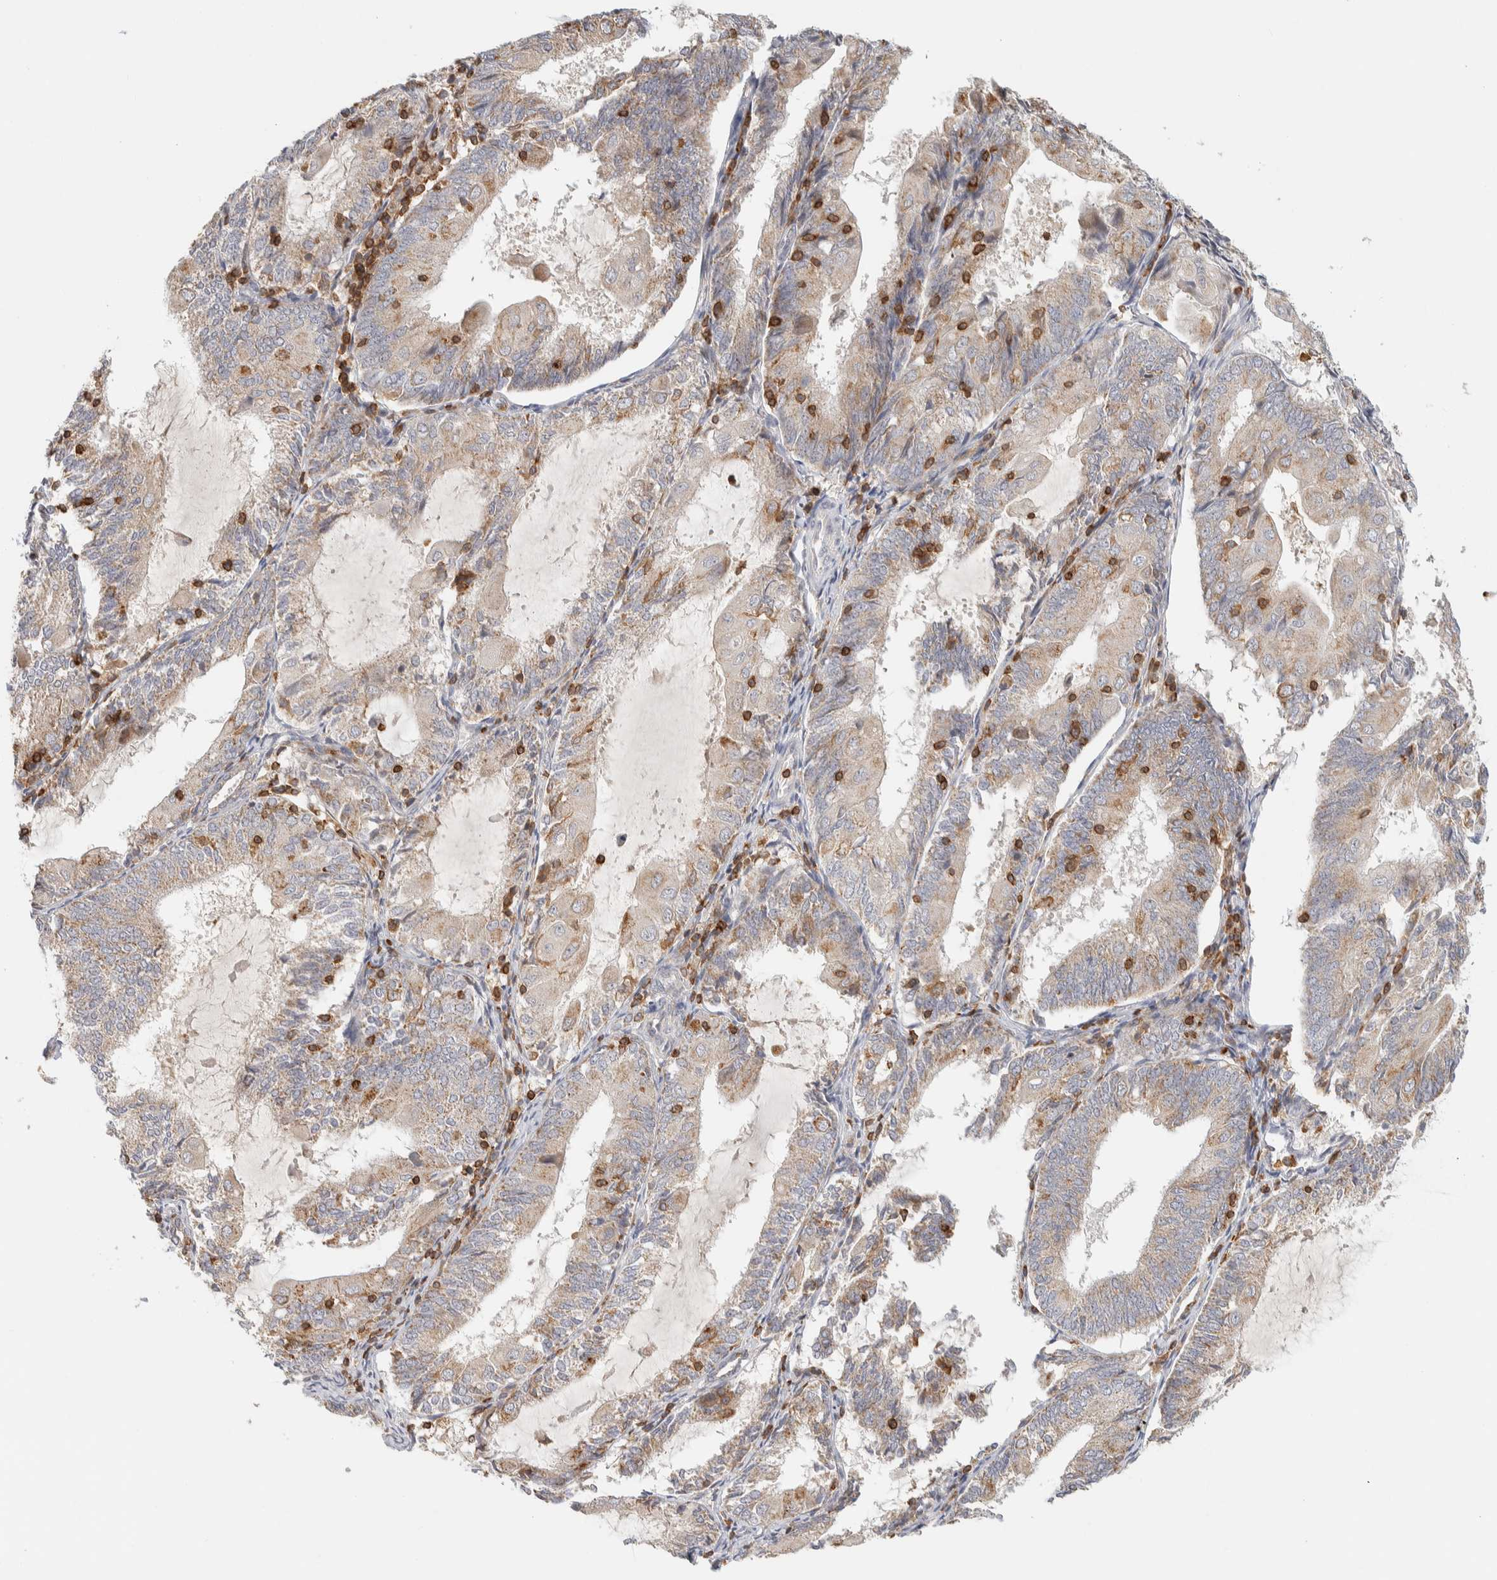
{"staining": {"intensity": "weak", "quantity": ">75%", "location": "cytoplasmic/membranous"}, "tissue": "endometrial cancer", "cell_type": "Tumor cells", "image_type": "cancer", "snomed": [{"axis": "morphology", "description": "Adenocarcinoma, NOS"}, {"axis": "topography", "description": "Endometrium"}], "caption": "A brown stain highlights weak cytoplasmic/membranous expression of a protein in adenocarcinoma (endometrial) tumor cells.", "gene": "RUNDC1", "patient": {"sex": "female", "age": 81}}